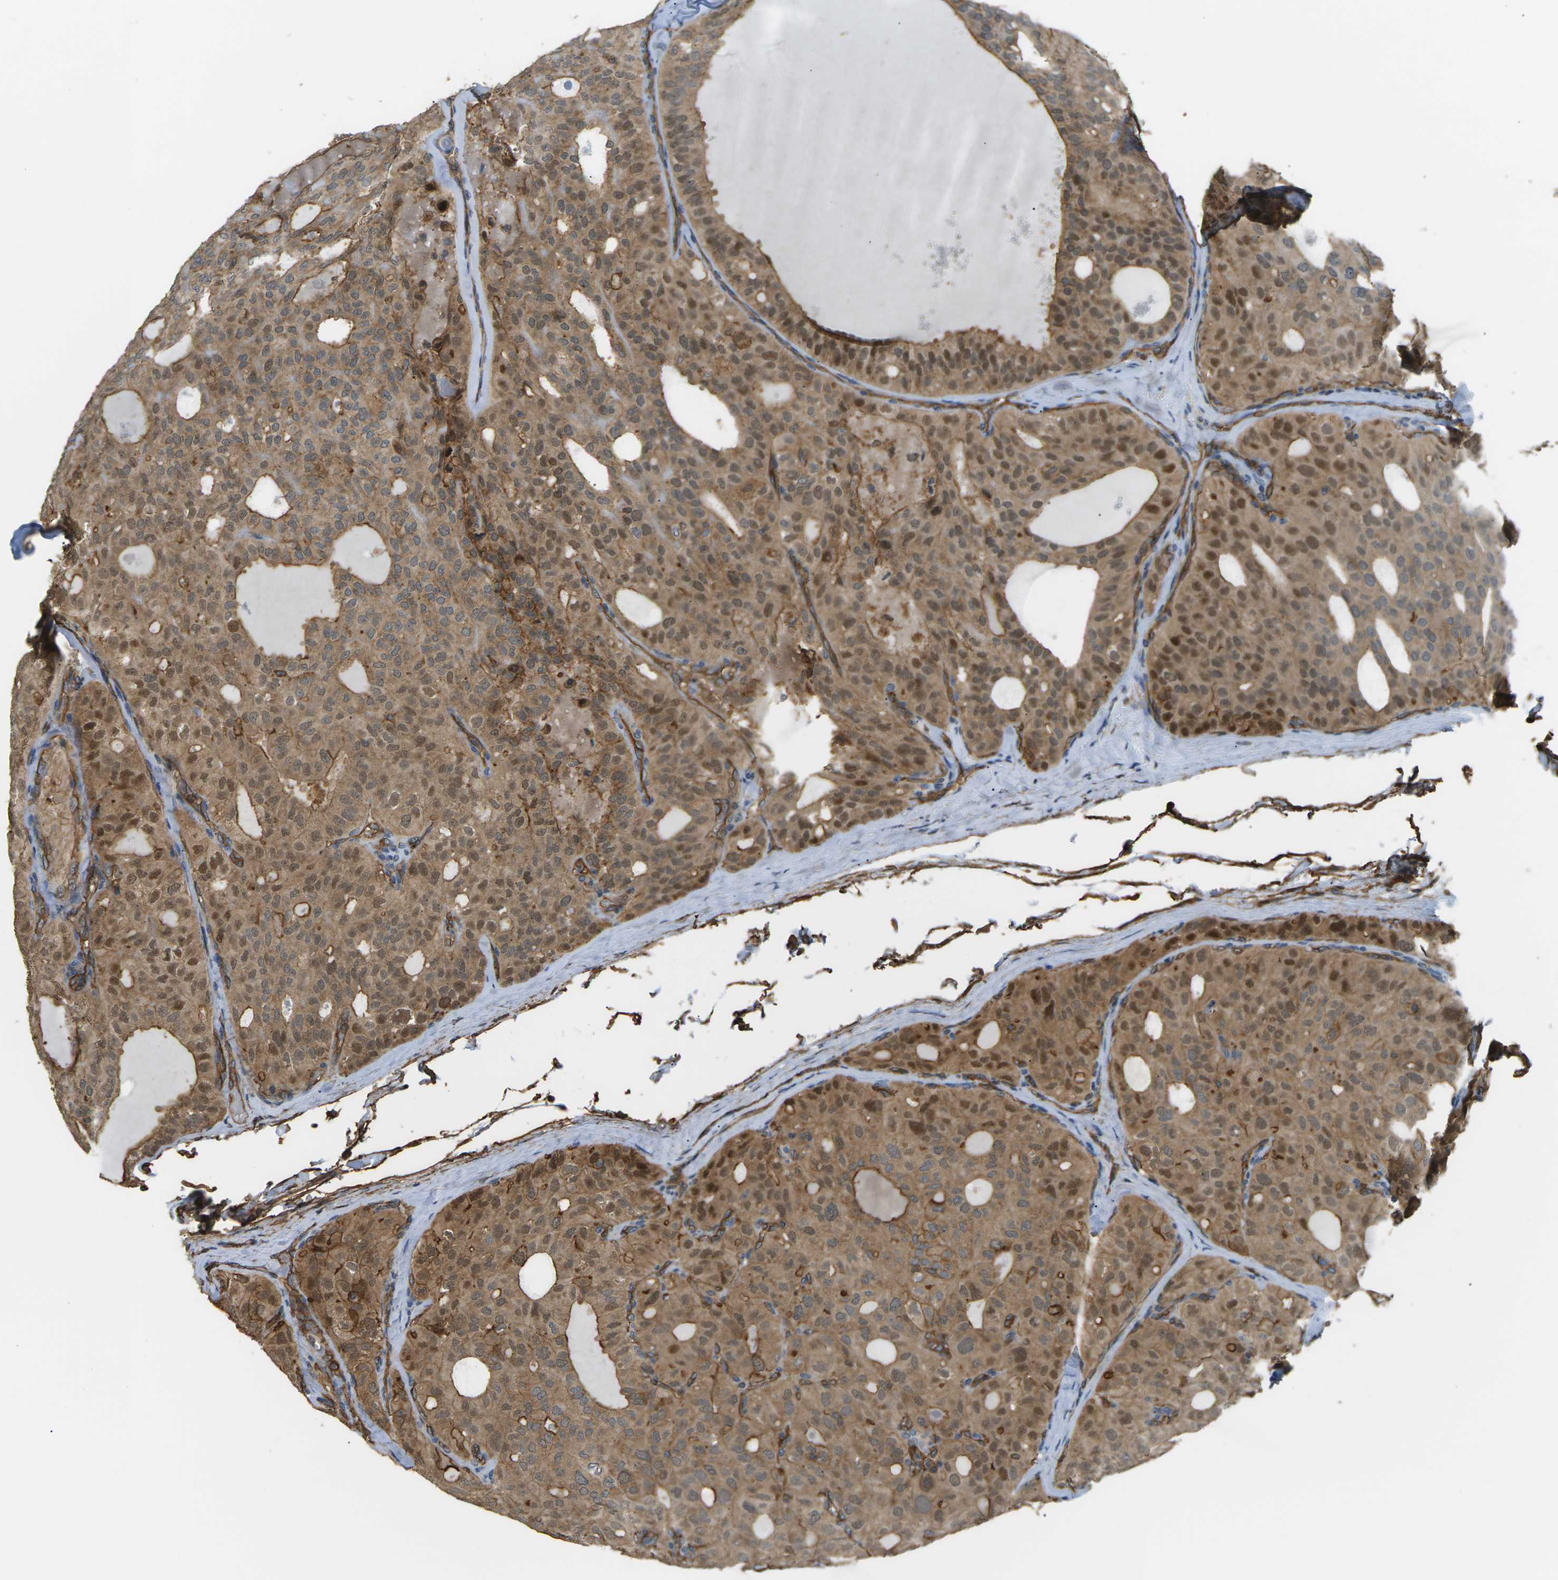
{"staining": {"intensity": "moderate", "quantity": ">75%", "location": "cytoplasmic/membranous"}, "tissue": "thyroid cancer", "cell_type": "Tumor cells", "image_type": "cancer", "snomed": [{"axis": "morphology", "description": "Follicular adenoma carcinoma, NOS"}, {"axis": "topography", "description": "Thyroid gland"}], "caption": "The micrograph displays immunohistochemical staining of thyroid cancer. There is moderate cytoplasmic/membranous expression is present in approximately >75% of tumor cells.", "gene": "DDHD2", "patient": {"sex": "male", "age": 75}}